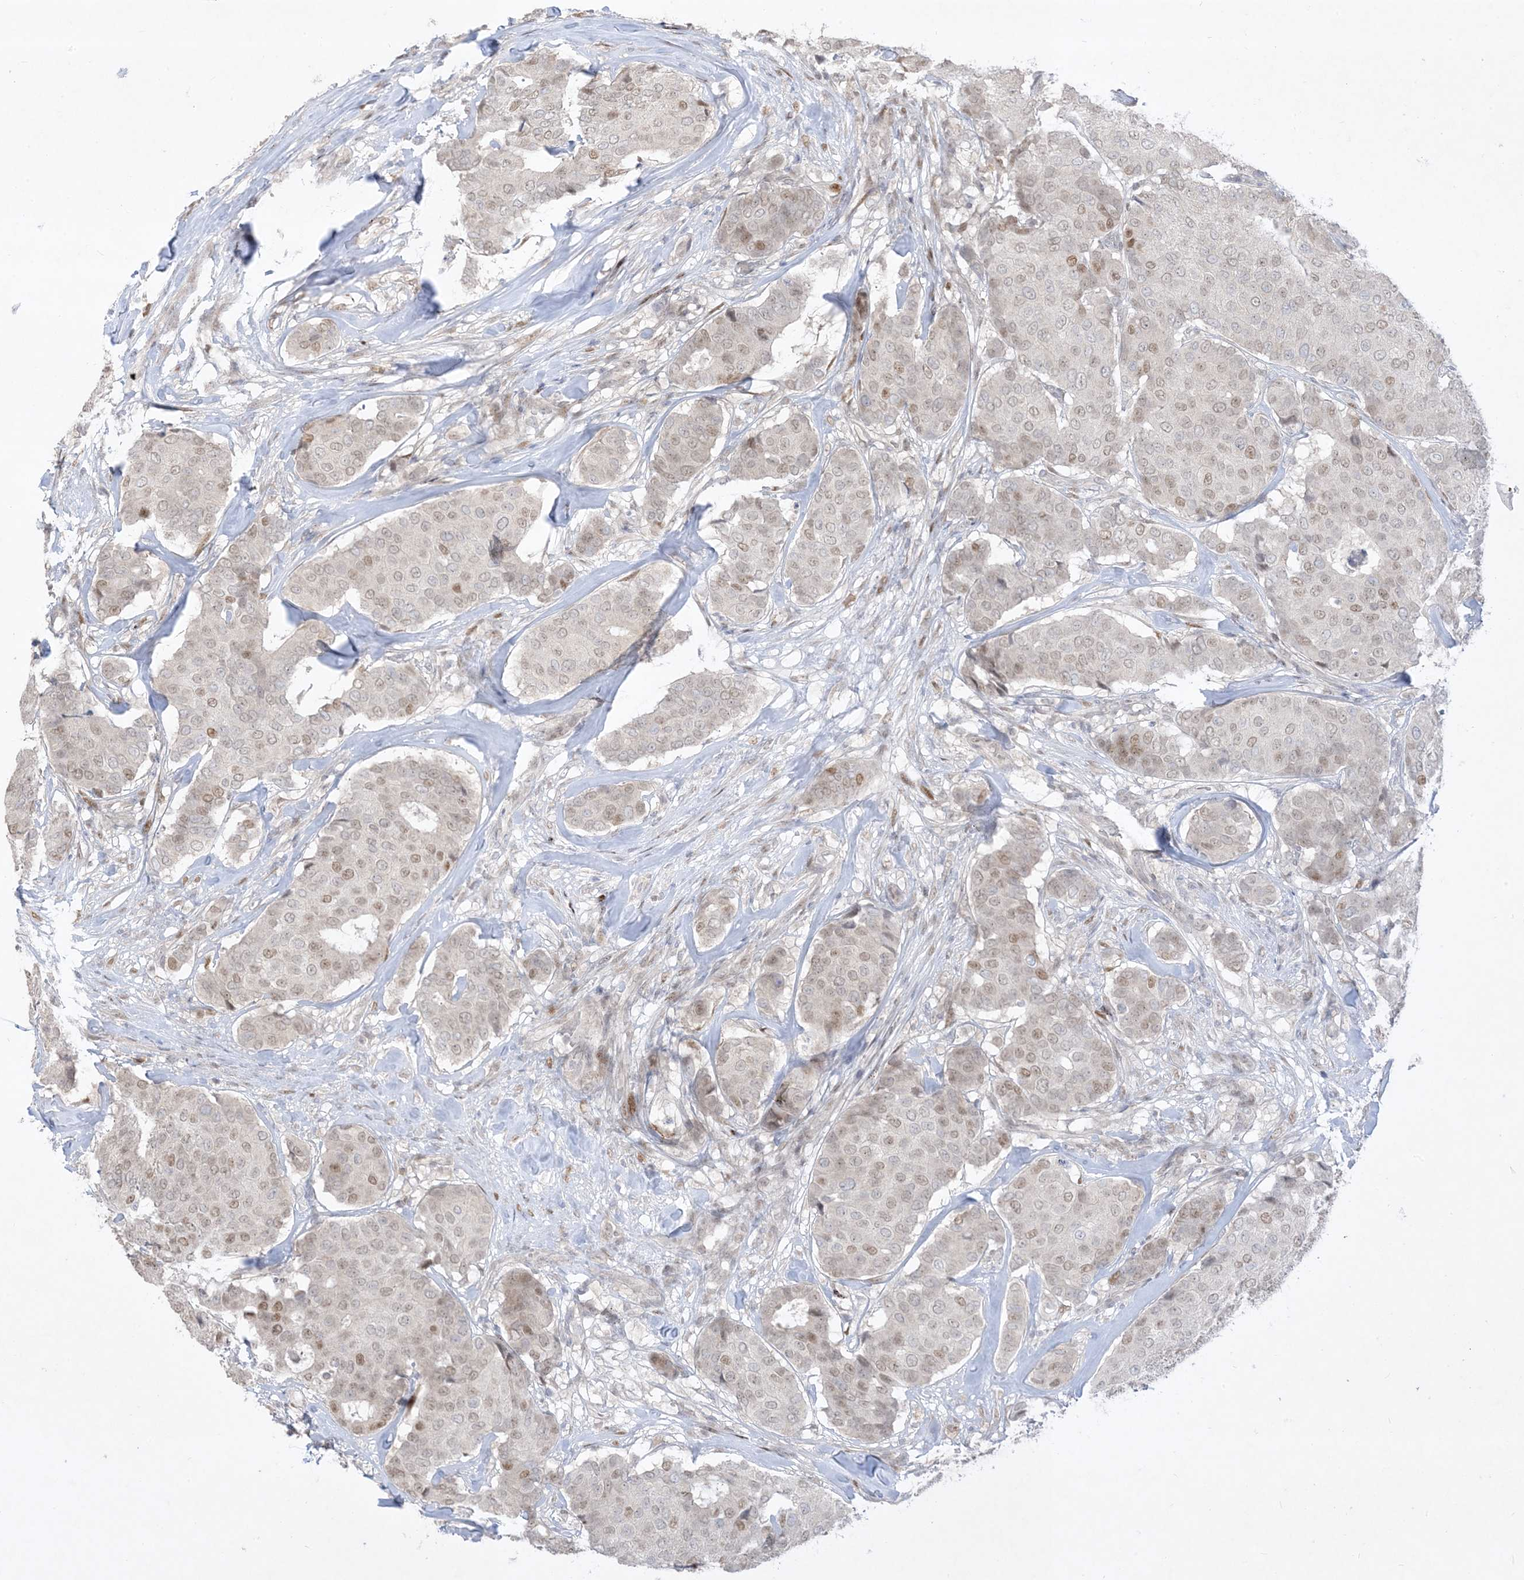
{"staining": {"intensity": "moderate", "quantity": ">75%", "location": "nuclear"}, "tissue": "breast cancer", "cell_type": "Tumor cells", "image_type": "cancer", "snomed": [{"axis": "morphology", "description": "Duct carcinoma"}, {"axis": "topography", "description": "Breast"}], "caption": "Invasive ductal carcinoma (breast) tissue demonstrates moderate nuclear positivity in approximately >75% of tumor cells (brown staining indicates protein expression, while blue staining denotes nuclei).", "gene": "BHLHE40", "patient": {"sex": "female", "age": 75}}